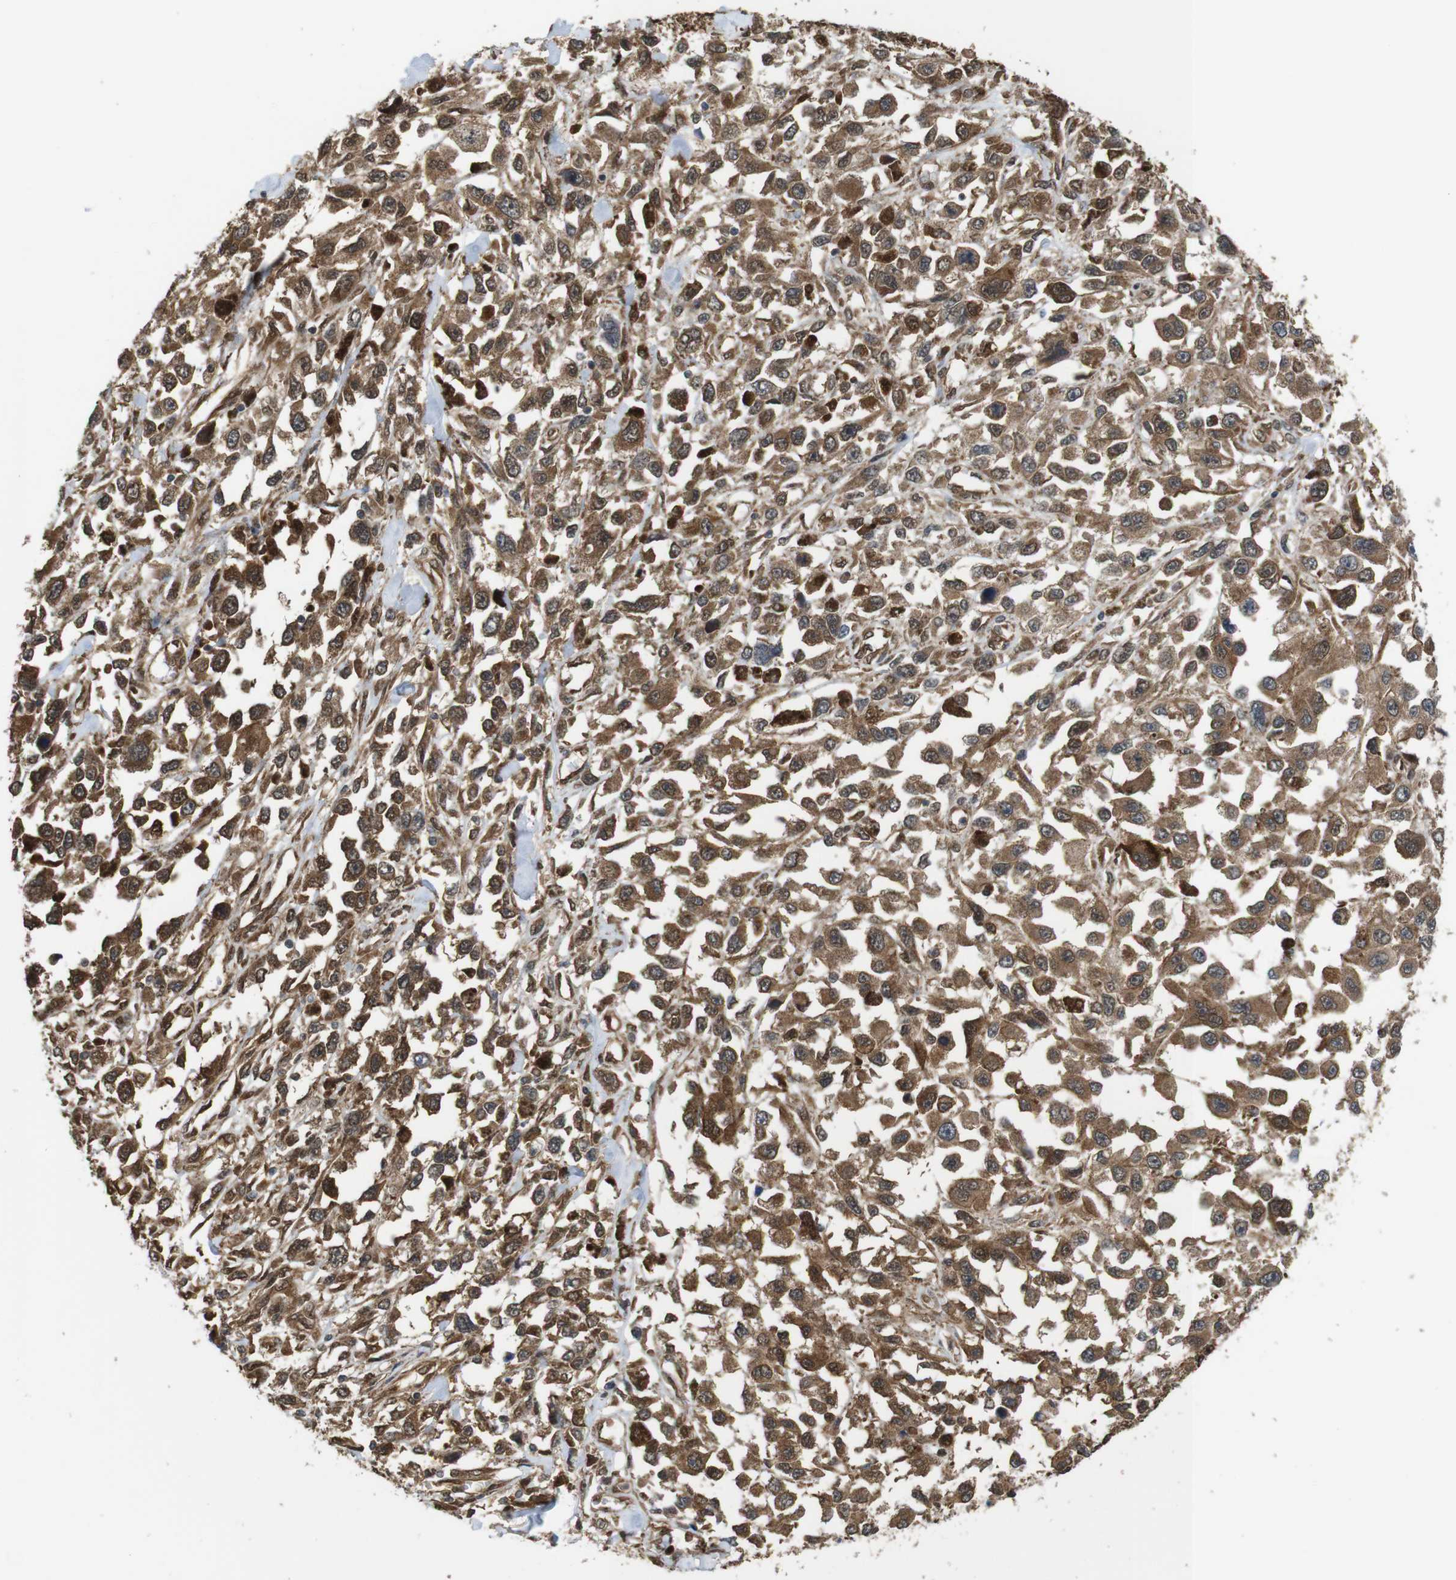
{"staining": {"intensity": "moderate", "quantity": ">75%", "location": "cytoplasmic/membranous"}, "tissue": "melanoma", "cell_type": "Tumor cells", "image_type": "cancer", "snomed": [{"axis": "morphology", "description": "Malignant melanoma, Metastatic site"}, {"axis": "topography", "description": "Lymph node"}], "caption": "Approximately >75% of tumor cells in human melanoma demonstrate moderate cytoplasmic/membranous protein staining as visualized by brown immunohistochemical staining.", "gene": "YWHAG", "patient": {"sex": "male", "age": 59}}